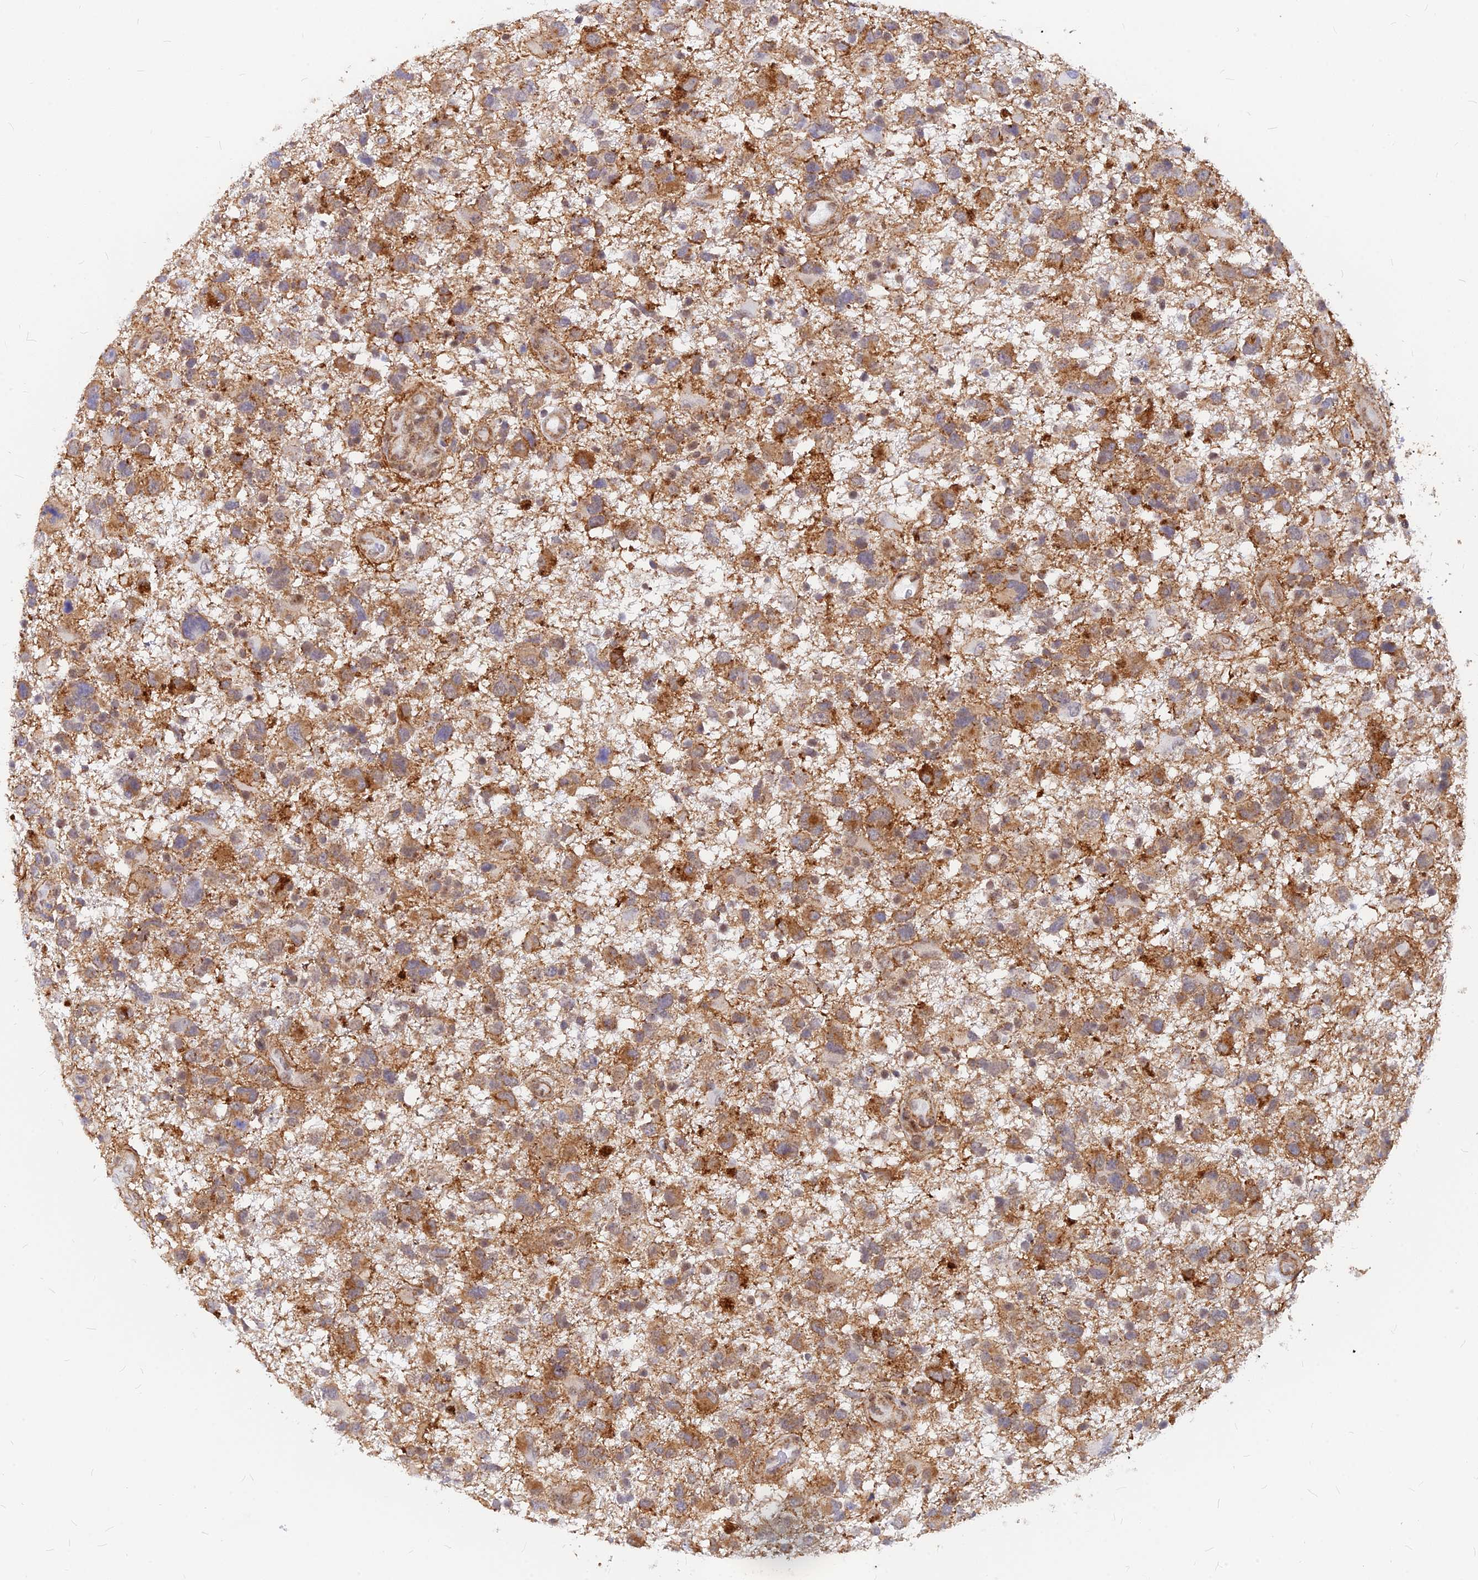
{"staining": {"intensity": "moderate", "quantity": ">75%", "location": "cytoplasmic/membranous"}, "tissue": "glioma", "cell_type": "Tumor cells", "image_type": "cancer", "snomed": [{"axis": "morphology", "description": "Glioma, malignant, High grade"}, {"axis": "topography", "description": "Brain"}], "caption": "Glioma stained with a brown dye demonstrates moderate cytoplasmic/membranous positive expression in approximately >75% of tumor cells.", "gene": "VSTM2L", "patient": {"sex": "male", "age": 61}}